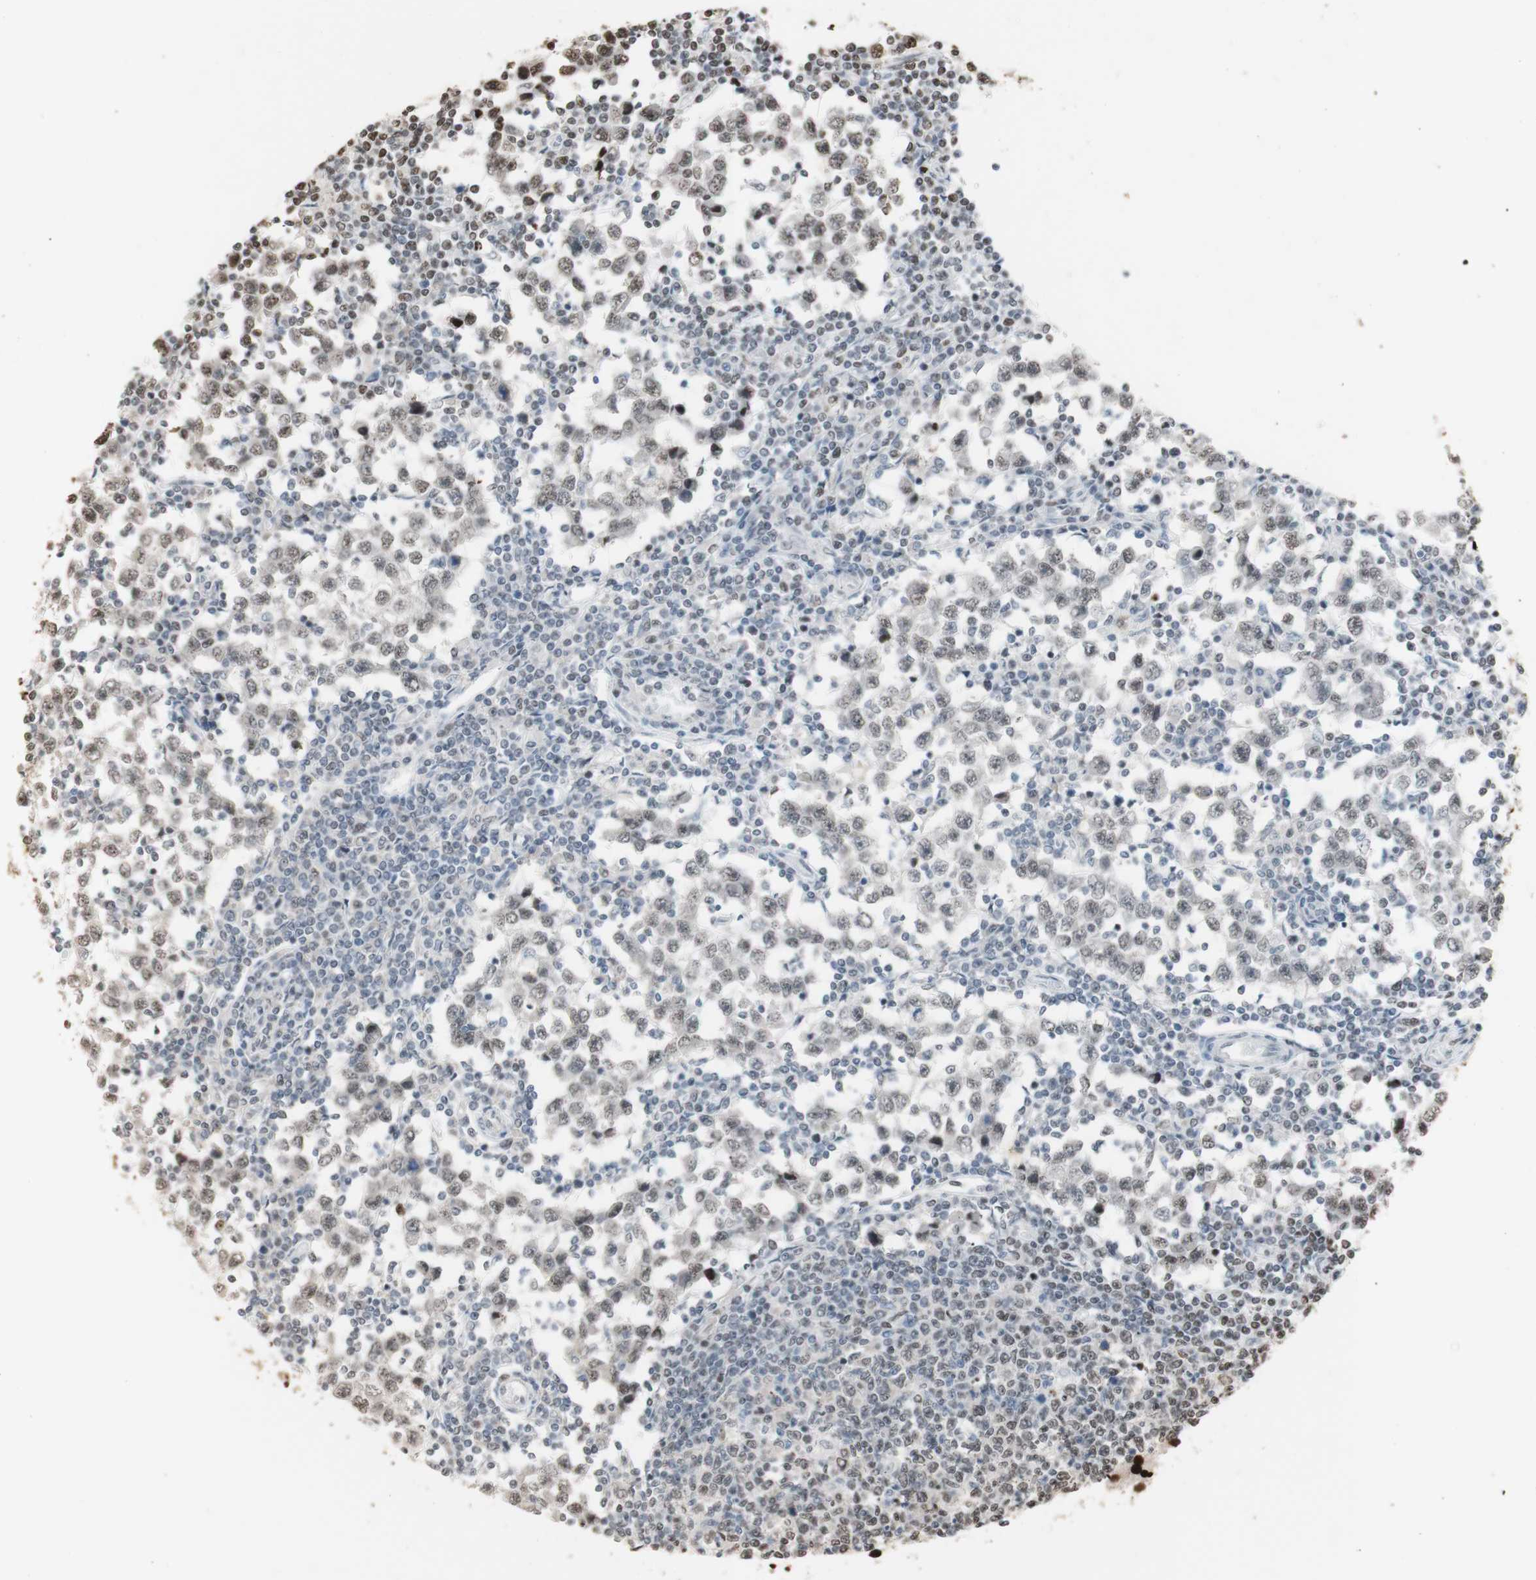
{"staining": {"intensity": "weak", "quantity": ">75%", "location": "nuclear"}, "tissue": "testis cancer", "cell_type": "Tumor cells", "image_type": "cancer", "snomed": [{"axis": "morphology", "description": "Seminoma, NOS"}, {"axis": "topography", "description": "Testis"}], "caption": "Protein expression analysis of human testis seminoma reveals weak nuclear positivity in approximately >75% of tumor cells.", "gene": "HNRNPA2B1", "patient": {"sex": "male", "age": 65}}